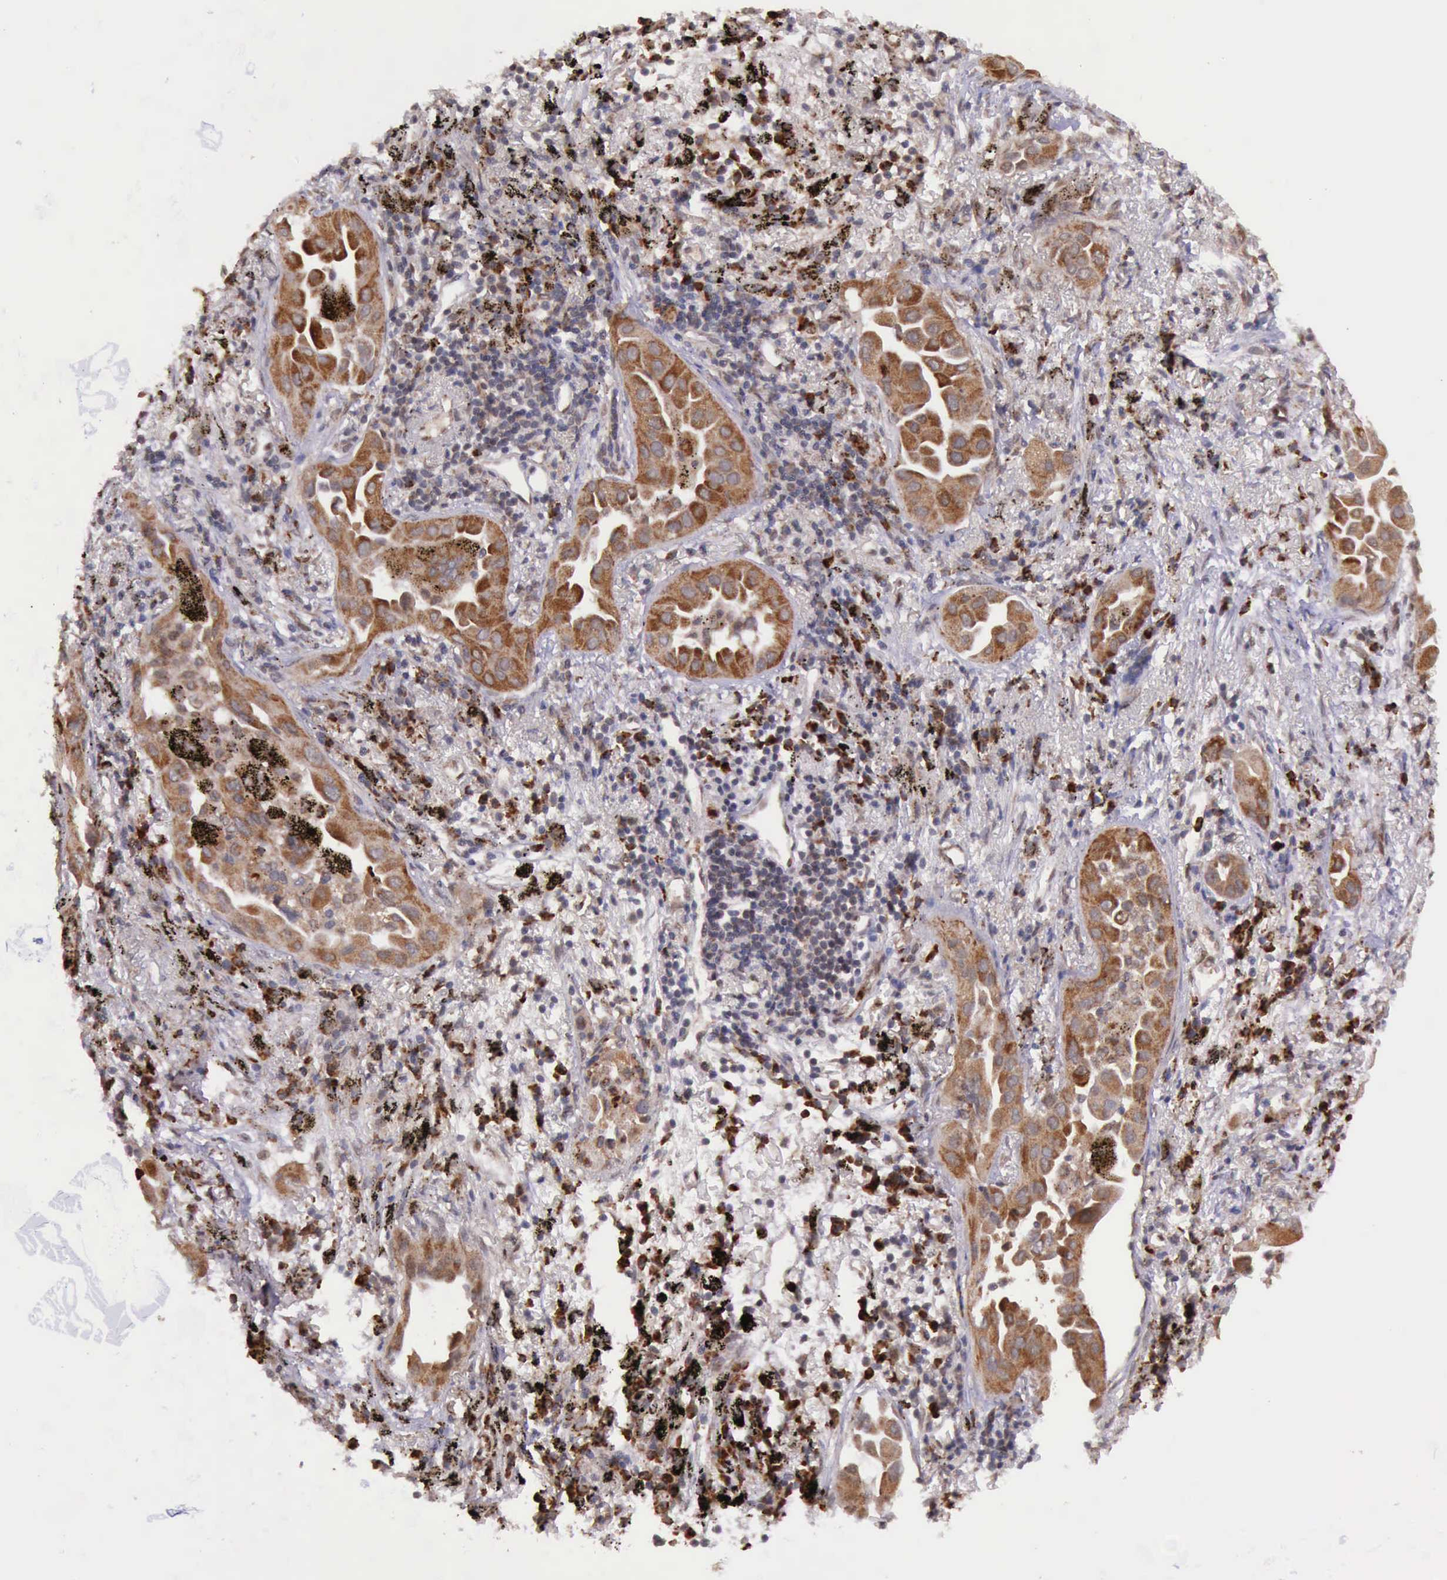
{"staining": {"intensity": "moderate", "quantity": ">75%", "location": "cytoplasmic/membranous"}, "tissue": "lung cancer", "cell_type": "Tumor cells", "image_type": "cancer", "snomed": [{"axis": "morphology", "description": "Adenocarcinoma, NOS"}, {"axis": "topography", "description": "Lung"}], "caption": "Brown immunohistochemical staining in human lung cancer (adenocarcinoma) demonstrates moderate cytoplasmic/membranous expression in approximately >75% of tumor cells. (DAB = brown stain, brightfield microscopy at high magnification).", "gene": "ARMCX3", "patient": {"sex": "male", "age": 68}}